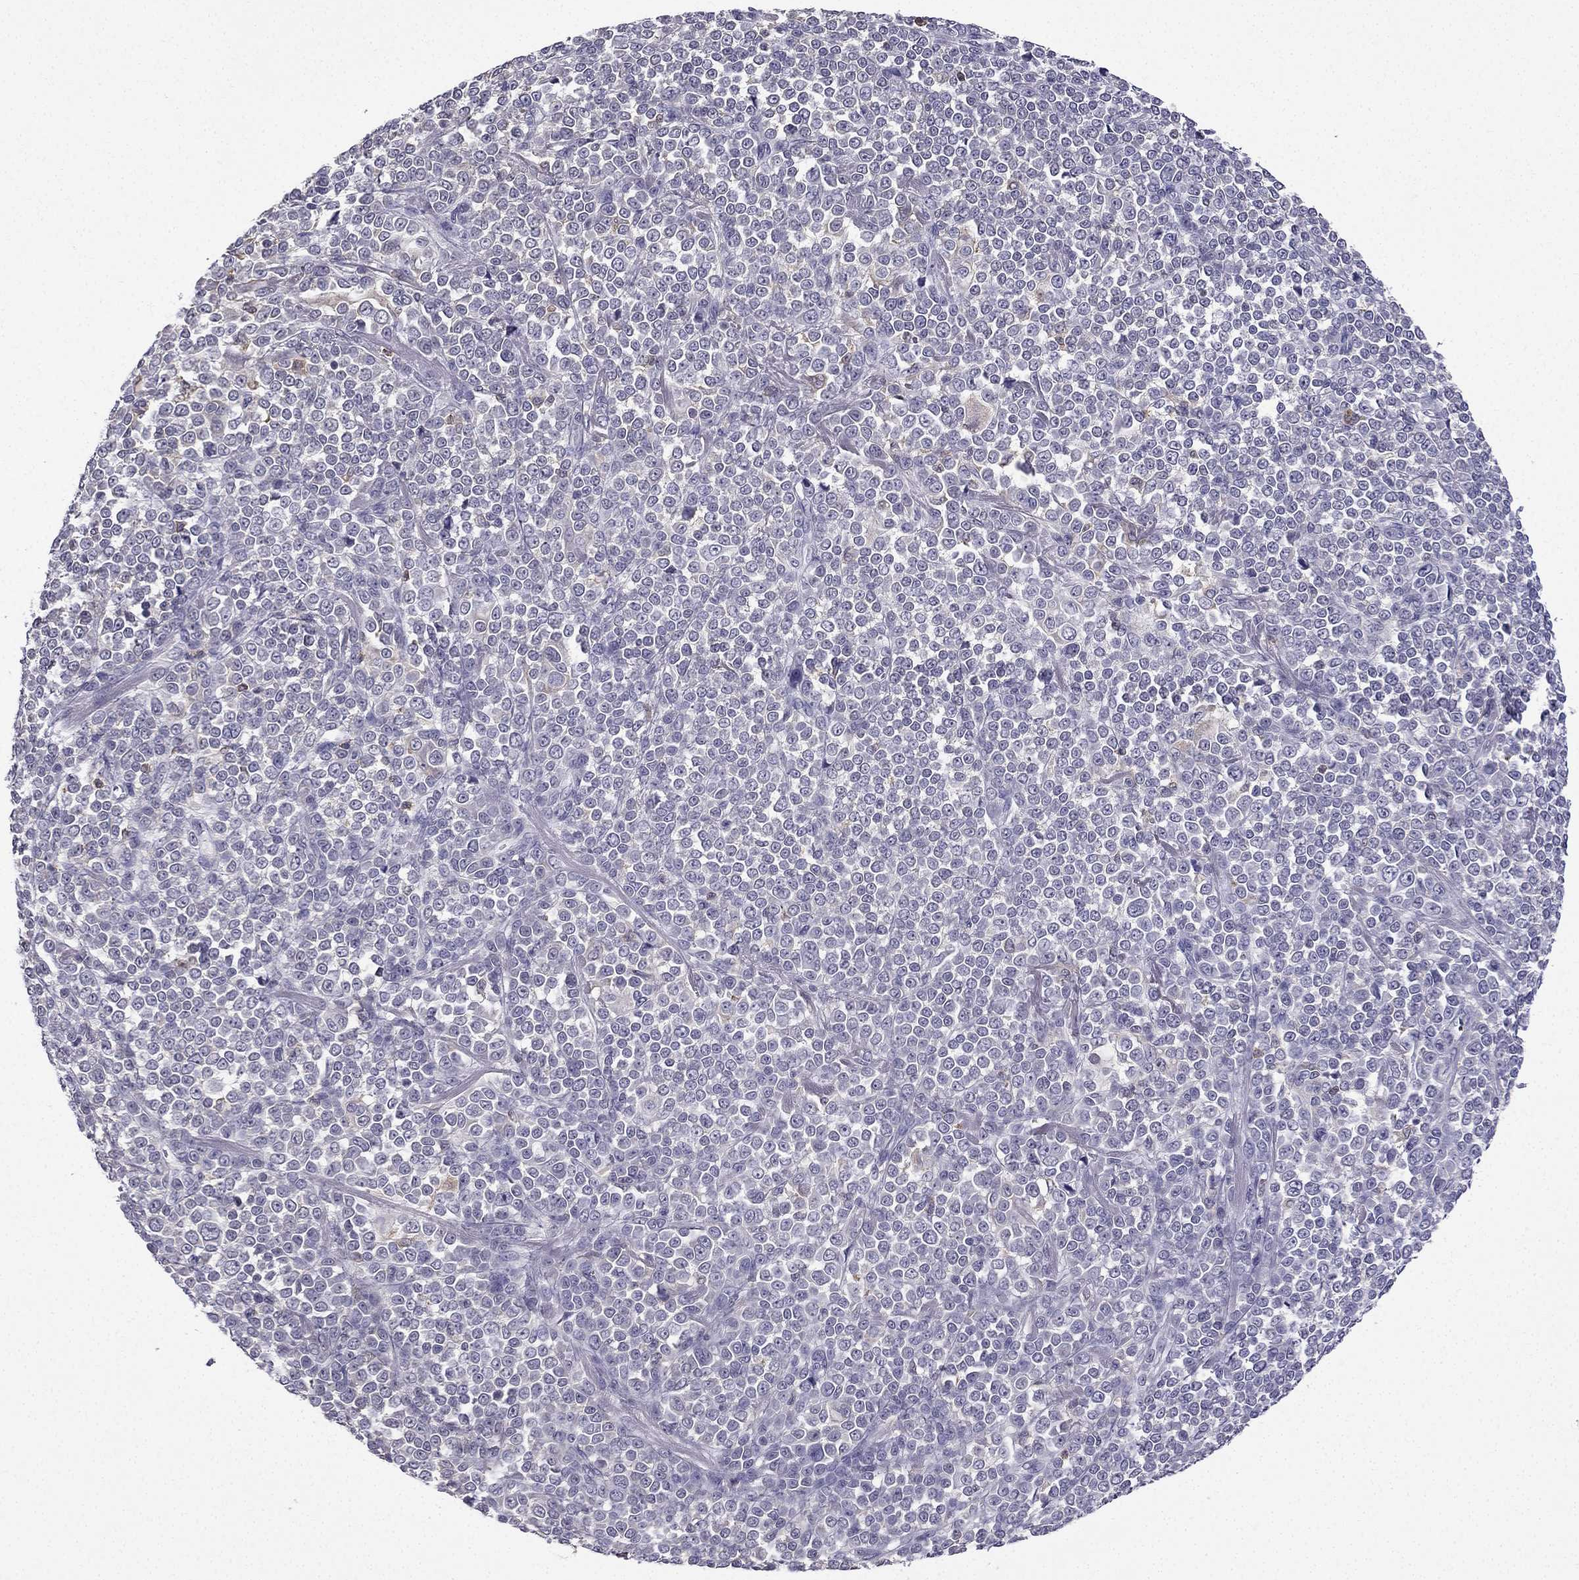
{"staining": {"intensity": "negative", "quantity": "none", "location": "none"}, "tissue": "melanoma", "cell_type": "Tumor cells", "image_type": "cancer", "snomed": [{"axis": "morphology", "description": "Malignant melanoma, NOS"}, {"axis": "topography", "description": "Skin"}], "caption": "Immunohistochemistry (IHC) of malignant melanoma demonstrates no staining in tumor cells.", "gene": "CCK", "patient": {"sex": "female", "age": 95}}